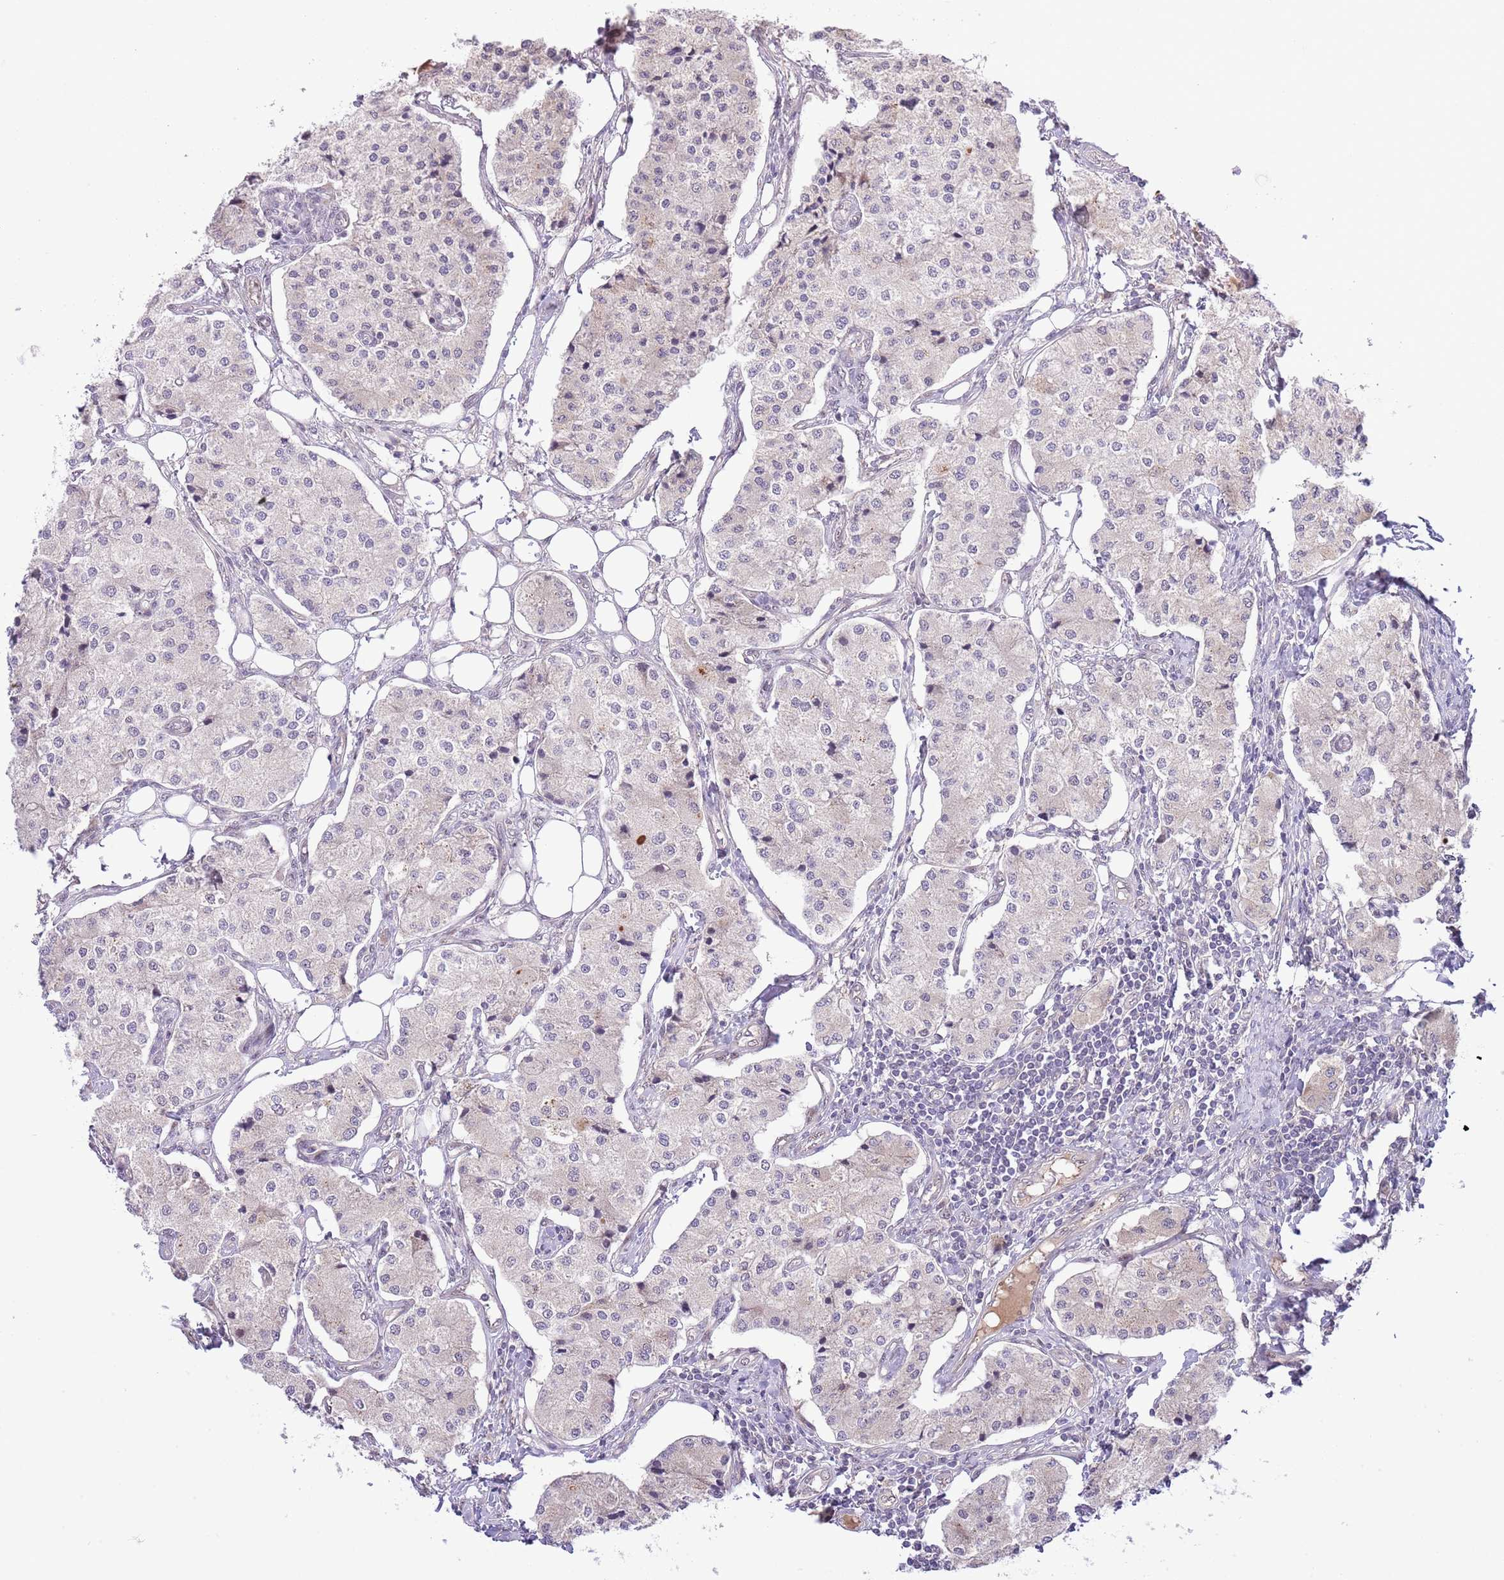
{"staining": {"intensity": "negative", "quantity": "none", "location": "none"}, "tissue": "carcinoid", "cell_type": "Tumor cells", "image_type": "cancer", "snomed": [{"axis": "morphology", "description": "Carcinoid, malignant, NOS"}, {"axis": "topography", "description": "Colon"}], "caption": "High power microscopy histopathology image of an IHC histopathology image of malignant carcinoid, revealing no significant positivity in tumor cells.", "gene": "PRR16", "patient": {"sex": "female", "age": 52}}